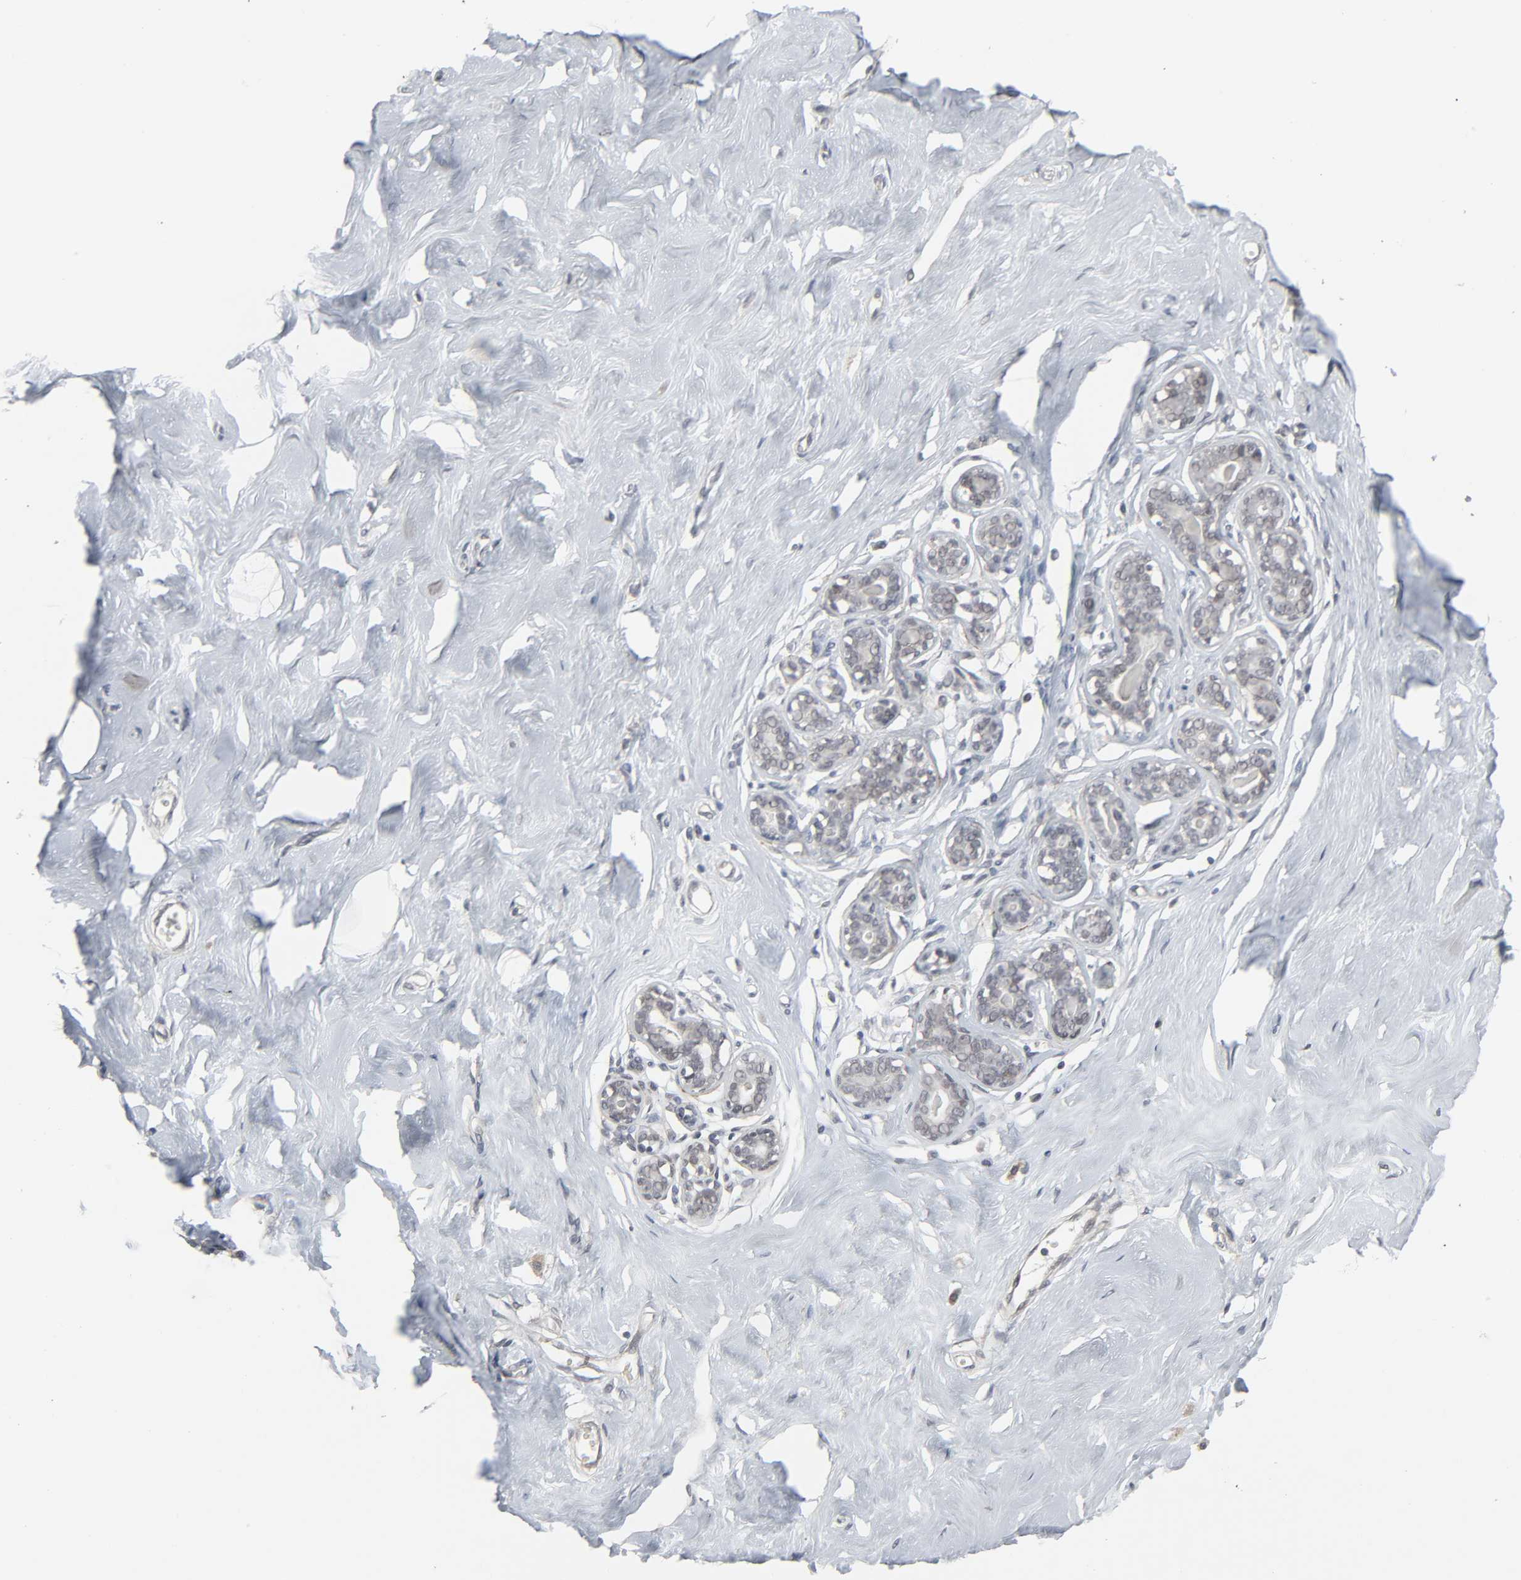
{"staining": {"intensity": "negative", "quantity": "none", "location": "none"}, "tissue": "breast", "cell_type": "Adipocytes", "image_type": "normal", "snomed": [{"axis": "morphology", "description": "Normal tissue, NOS"}, {"axis": "topography", "description": "Breast"}], "caption": "Immunohistochemistry (IHC) of benign breast shows no staining in adipocytes. The staining was performed using DAB to visualize the protein expression in brown, while the nuclei were stained in blue with hematoxylin (Magnification: 20x).", "gene": "ZNF222", "patient": {"sex": "female", "age": 23}}